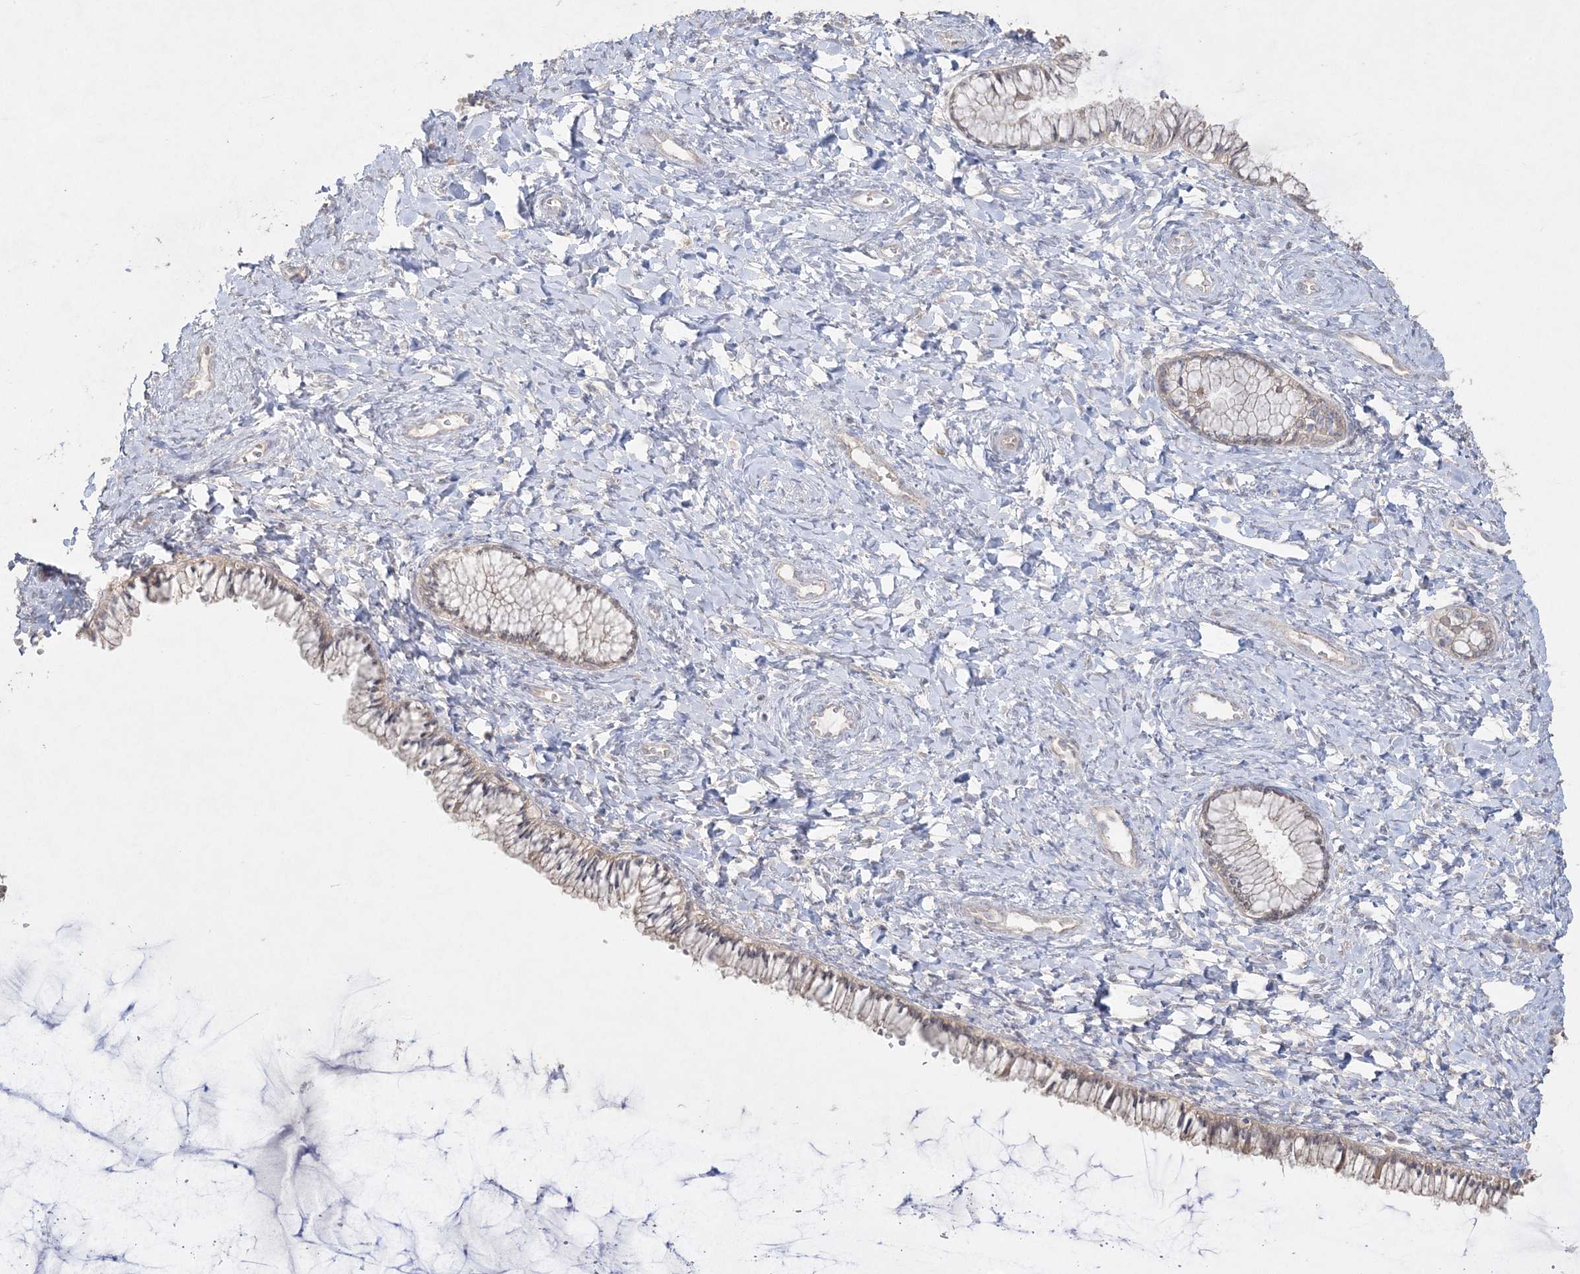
{"staining": {"intensity": "weak", "quantity": "<25%", "location": "cytoplasmic/membranous"}, "tissue": "cervix", "cell_type": "Glandular cells", "image_type": "normal", "snomed": [{"axis": "morphology", "description": "Normal tissue, NOS"}, {"axis": "morphology", "description": "Adenocarcinoma, NOS"}, {"axis": "topography", "description": "Cervix"}], "caption": "There is no significant positivity in glandular cells of cervix. (Brightfield microscopy of DAB (3,3'-diaminobenzidine) immunohistochemistry at high magnification).", "gene": "SH3BP4", "patient": {"sex": "female", "age": 29}}